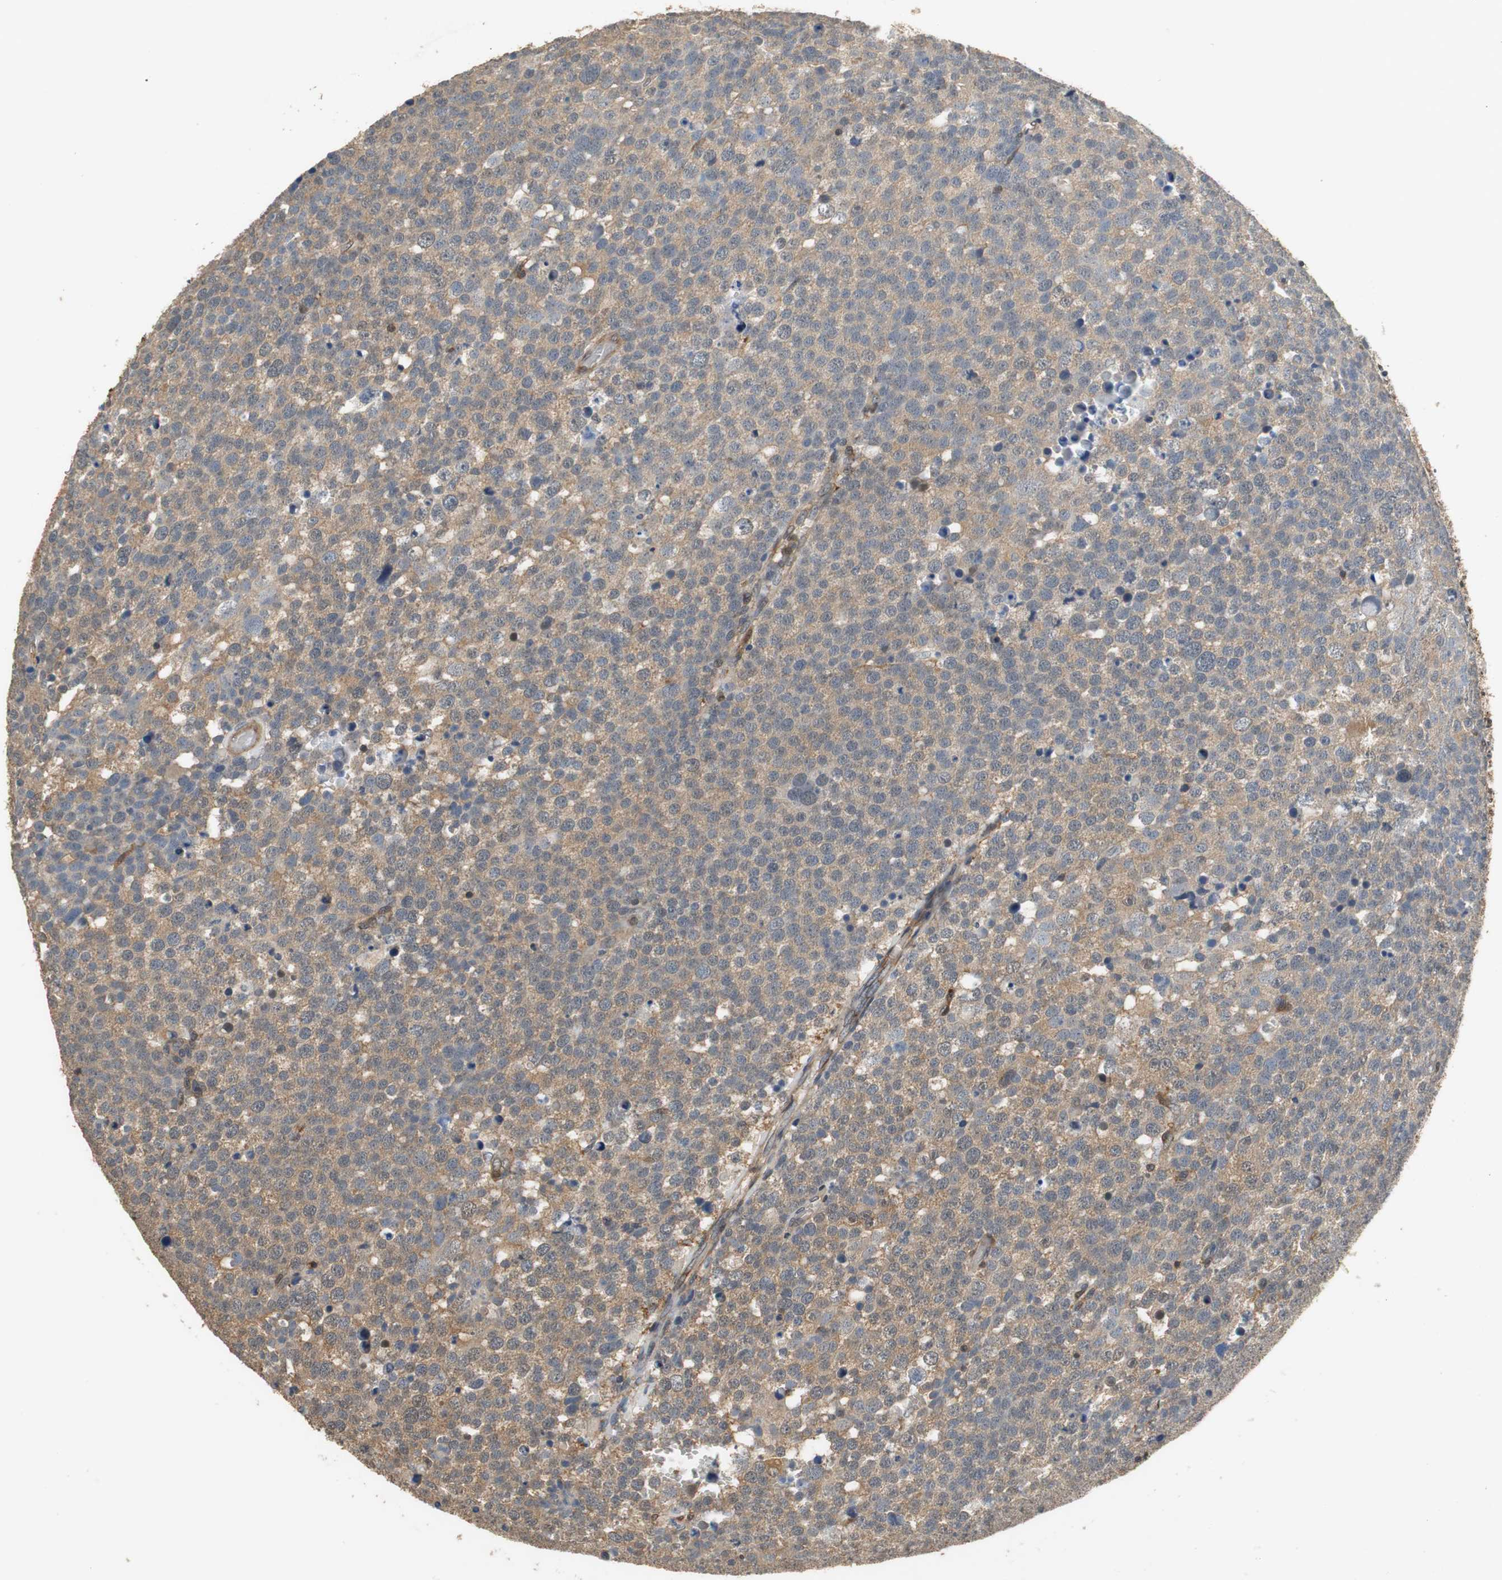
{"staining": {"intensity": "moderate", "quantity": ">75%", "location": "cytoplasmic/membranous"}, "tissue": "testis cancer", "cell_type": "Tumor cells", "image_type": "cancer", "snomed": [{"axis": "morphology", "description": "Seminoma, NOS"}, {"axis": "topography", "description": "Testis"}], "caption": "Immunohistochemistry (DAB) staining of testis cancer reveals moderate cytoplasmic/membranous protein expression in approximately >75% of tumor cells. Using DAB (3,3'-diaminobenzidine) (brown) and hematoxylin (blue) stains, captured at high magnification using brightfield microscopy.", "gene": "UBQLN2", "patient": {"sex": "male", "age": 71}}